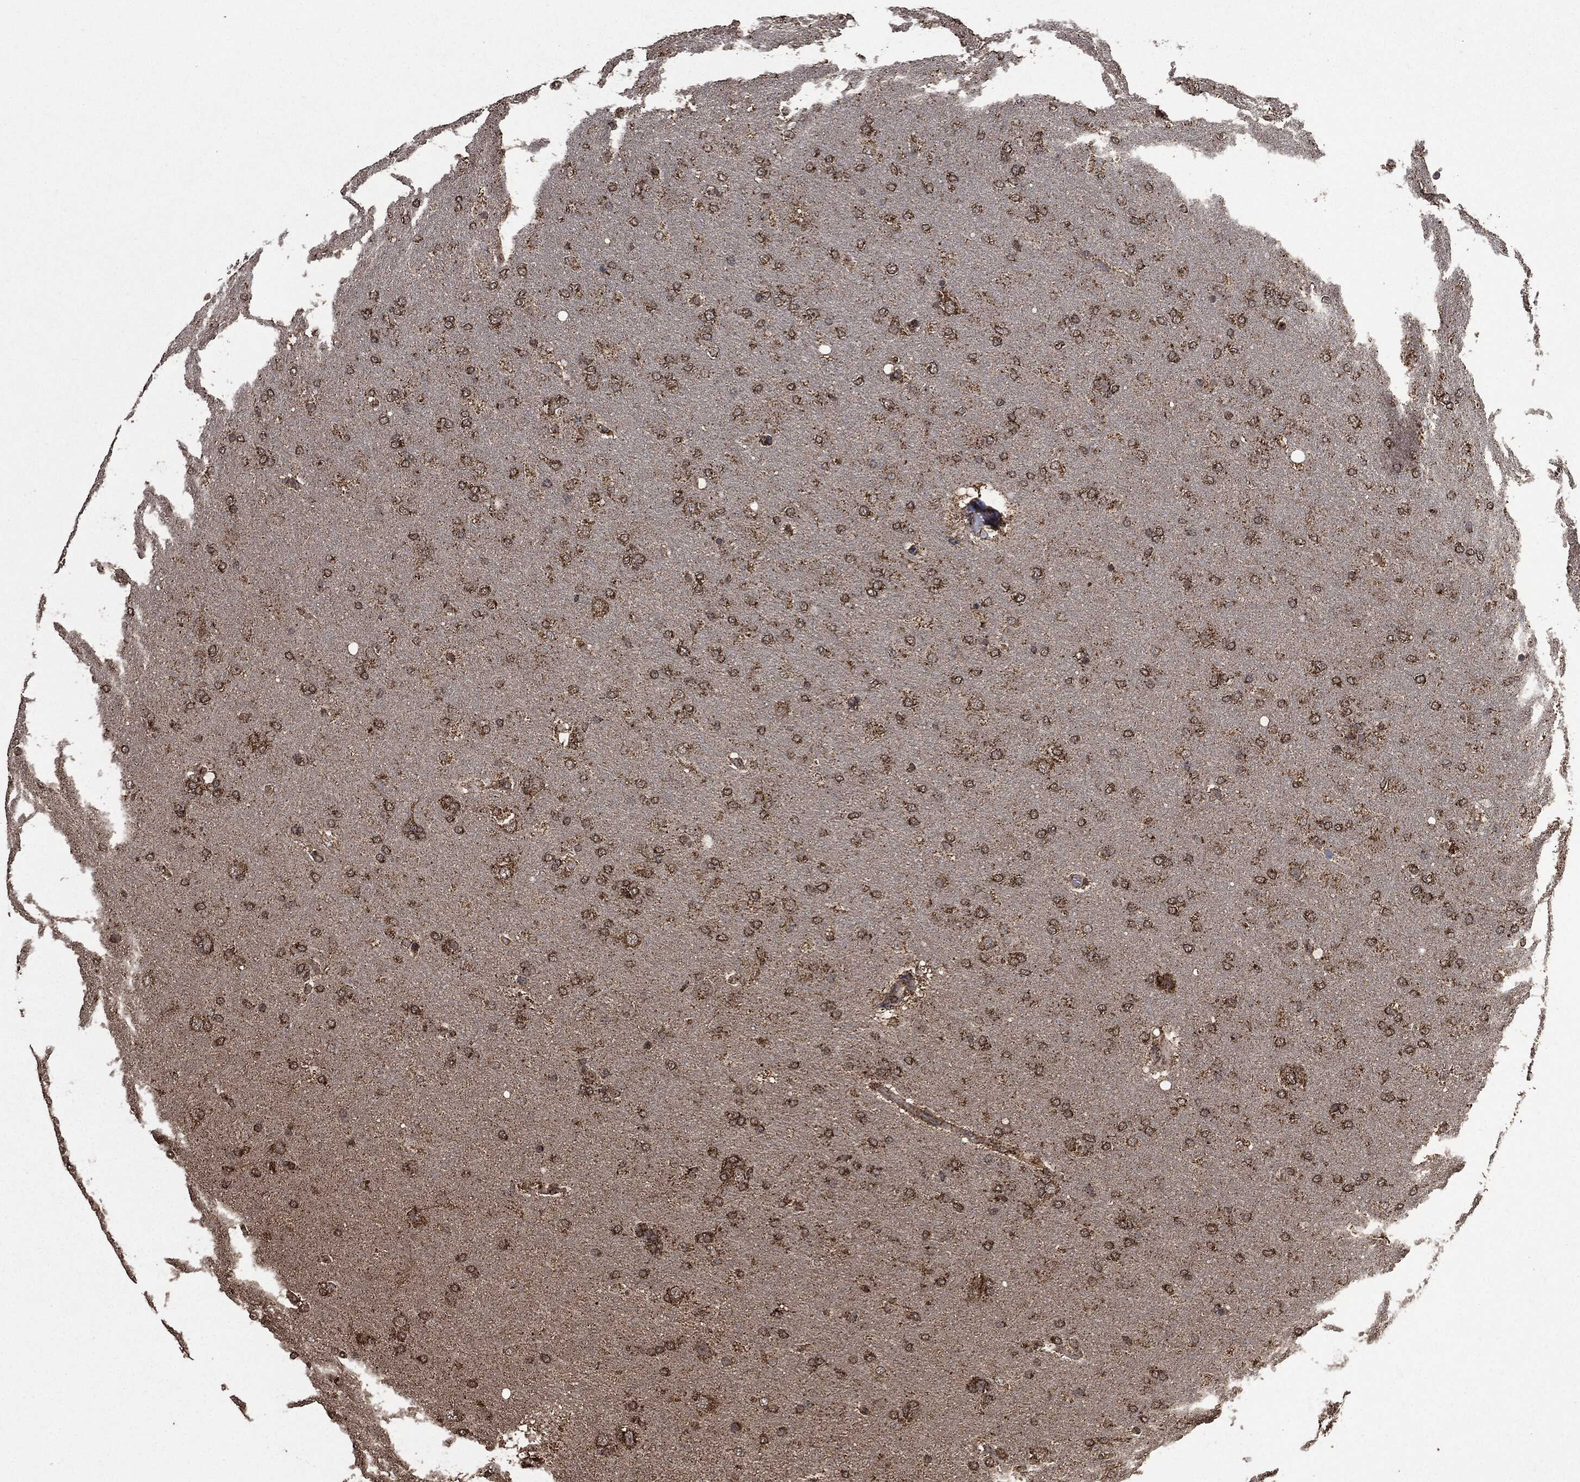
{"staining": {"intensity": "strong", "quantity": ">75%", "location": "cytoplasmic/membranous"}, "tissue": "glioma", "cell_type": "Tumor cells", "image_type": "cancer", "snomed": [{"axis": "morphology", "description": "Glioma, malignant, NOS"}, {"axis": "topography", "description": "Cerebral cortex"}], "caption": "High-power microscopy captured an immunohistochemistry photomicrograph of glioma, revealing strong cytoplasmic/membranous positivity in approximately >75% of tumor cells.", "gene": "LIG3", "patient": {"sex": "male", "age": 58}}